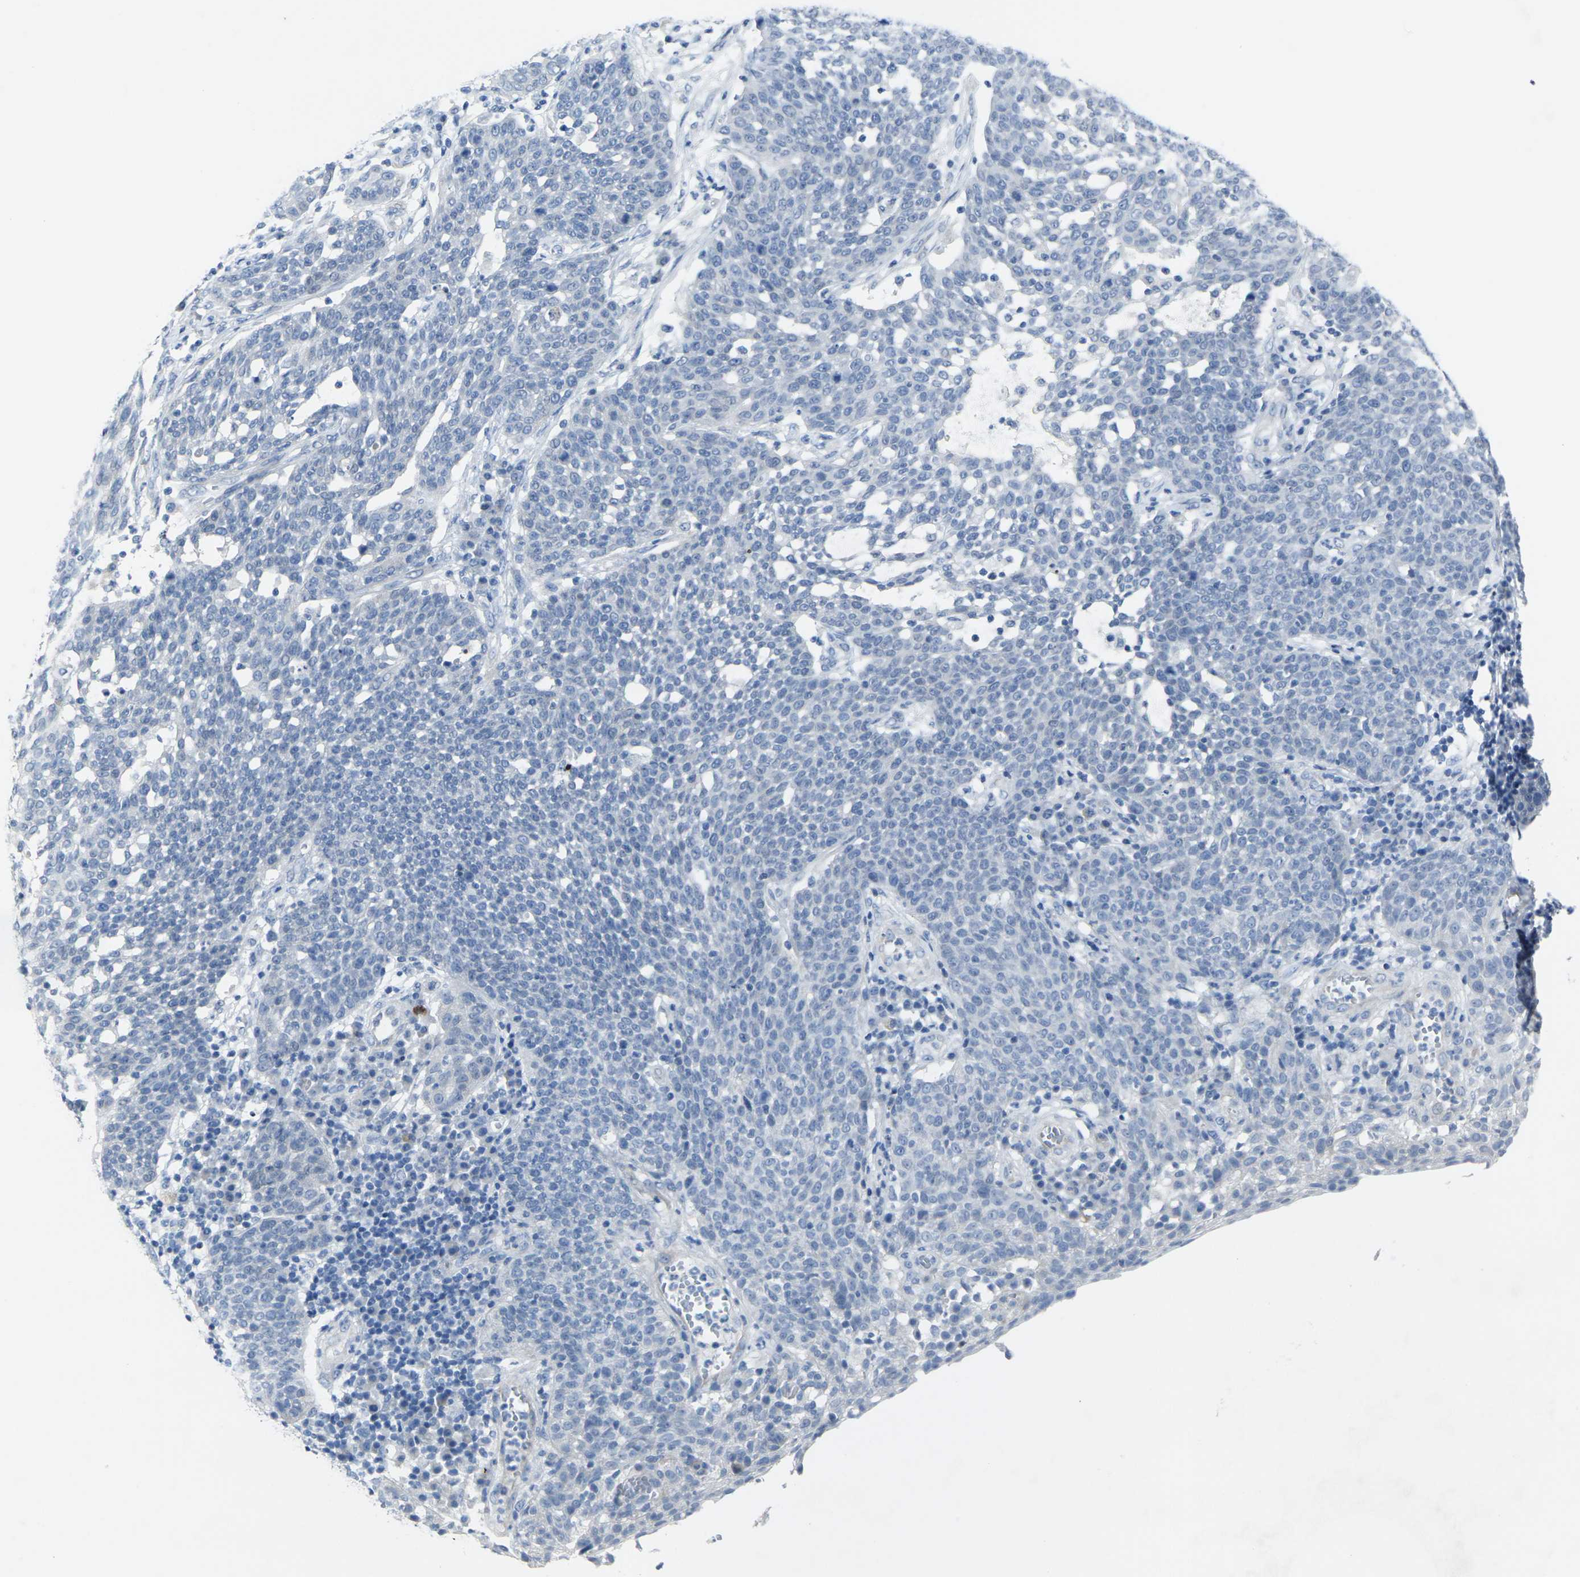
{"staining": {"intensity": "negative", "quantity": "none", "location": "none"}, "tissue": "cervical cancer", "cell_type": "Tumor cells", "image_type": "cancer", "snomed": [{"axis": "morphology", "description": "Squamous cell carcinoma, NOS"}, {"axis": "topography", "description": "Cervix"}], "caption": "This is an immunohistochemistry (IHC) image of human cervical cancer. There is no staining in tumor cells.", "gene": "ANKRD46", "patient": {"sex": "female", "age": 34}}